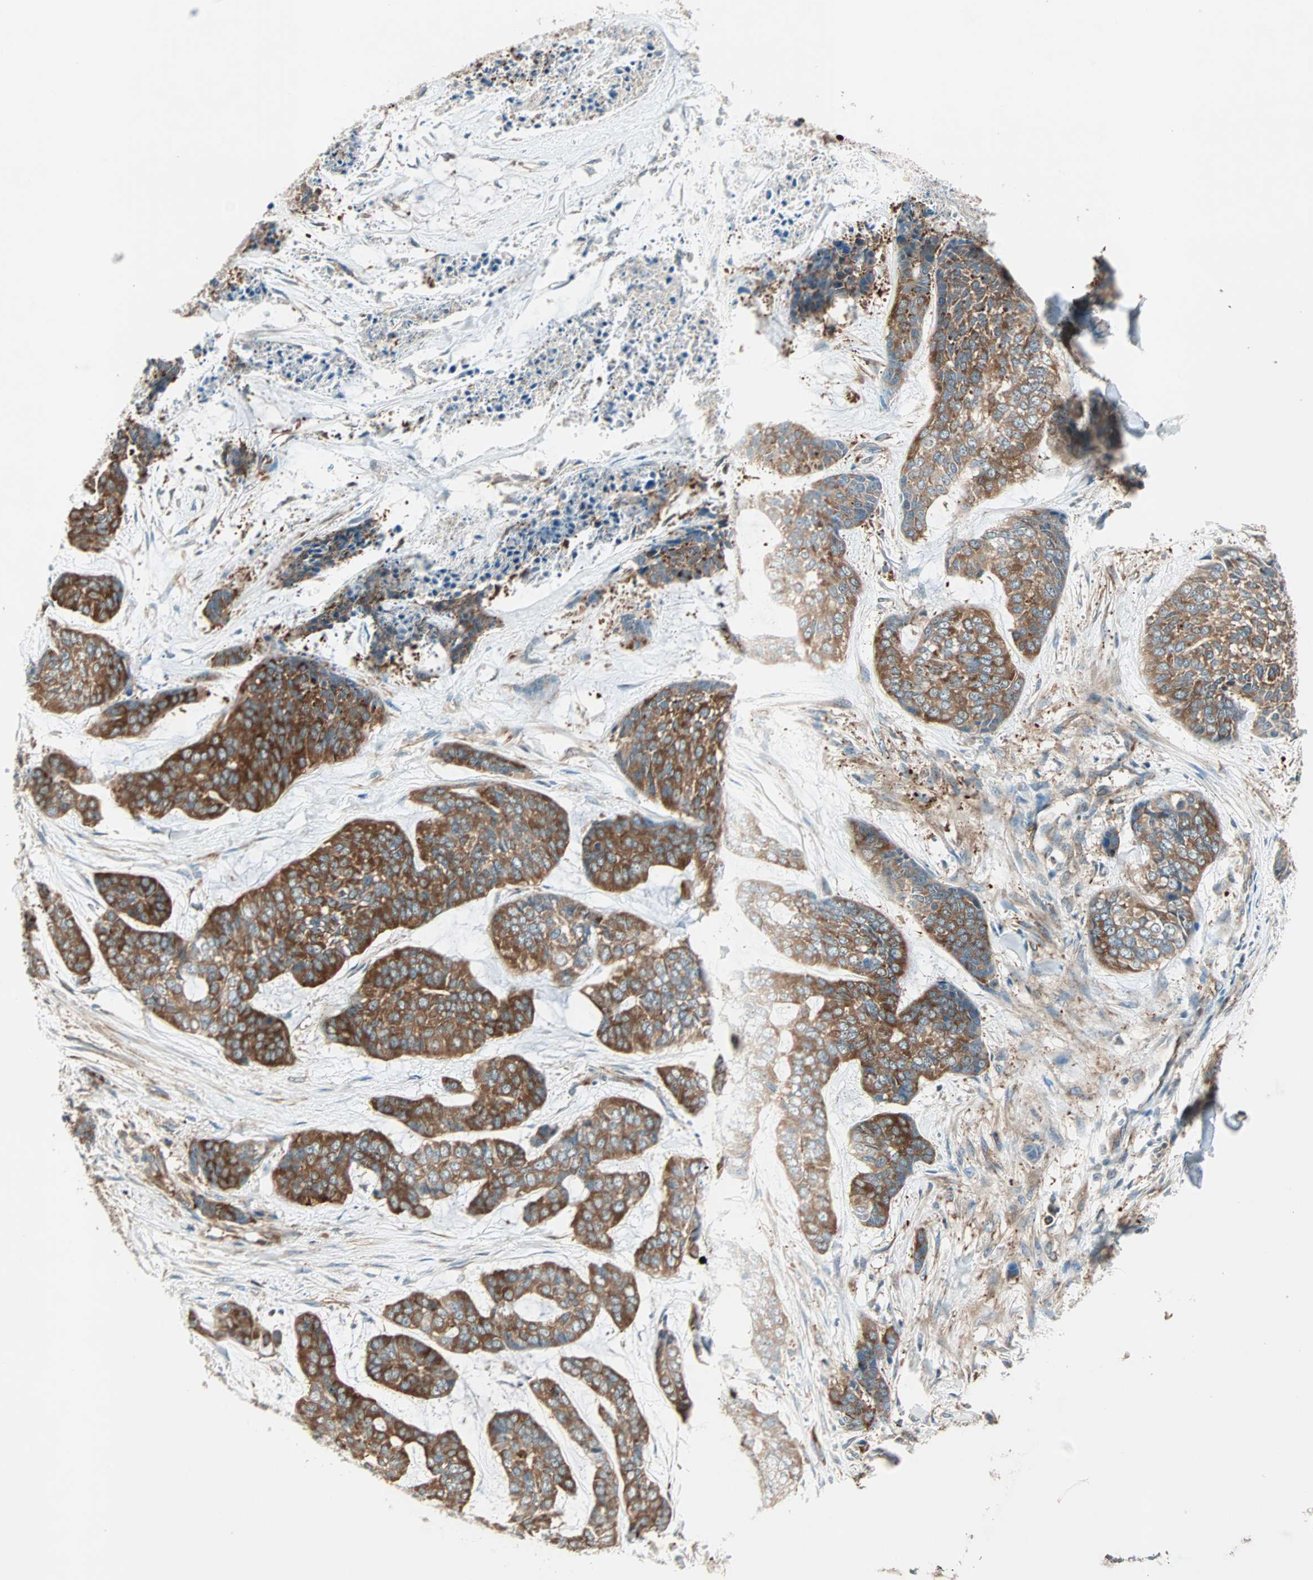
{"staining": {"intensity": "strong", "quantity": ">75%", "location": "cytoplasmic/membranous"}, "tissue": "skin cancer", "cell_type": "Tumor cells", "image_type": "cancer", "snomed": [{"axis": "morphology", "description": "Basal cell carcinoma"}, {"axis": "topography", "description": "Skin"}], "caption": "Immunohistochemistry (IHC) image of neoplastic tissue: basal cell carcinoma (skin) stained using IHC shows high levels of strong protein expression localized specifically in the cytoplasmic/membranous of tumor cells, appearing as a cytoplasmic/membranous brown color.", "gene": "TEC", "patient": {"sex": "female", "age": 64}}